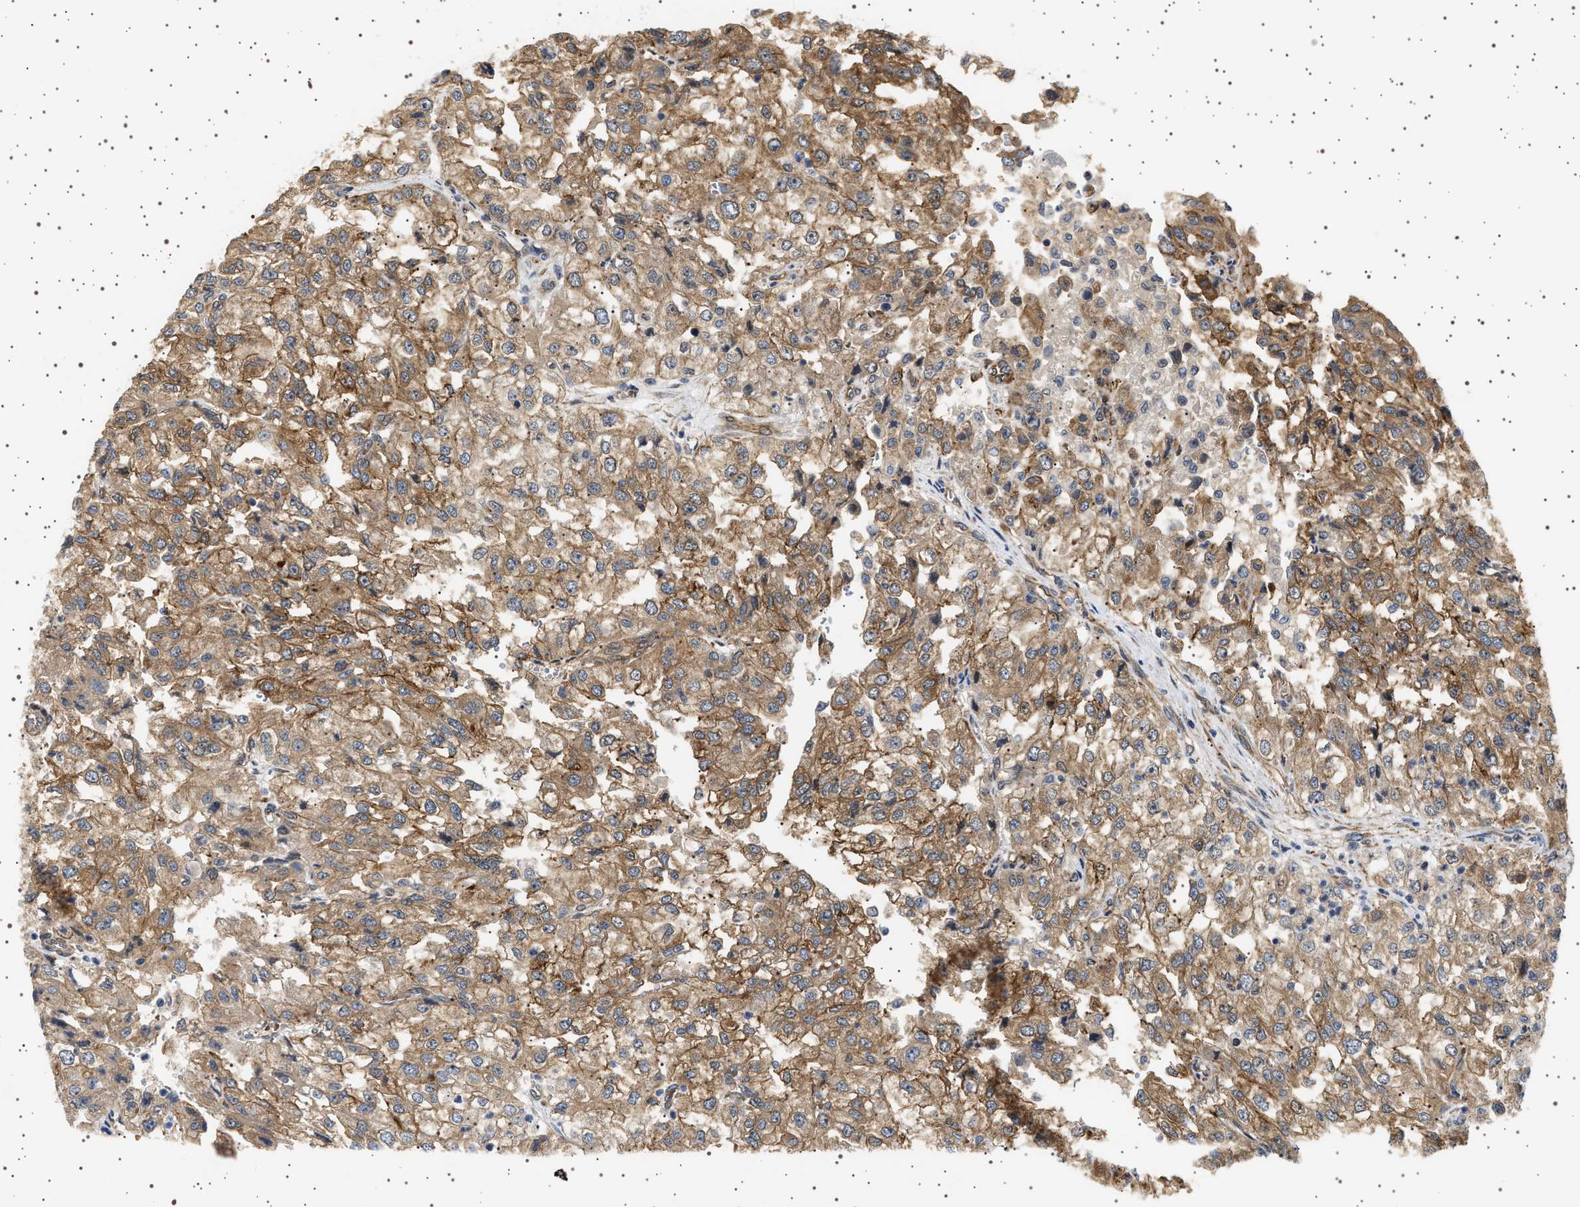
{"staining": {"intensity": "moderate", "quantity": ">75%", "location": "cytoplasmic/membranous"}, "tissue": "renal cancer", "cell_type": "Tumor cells", "image_type": "cancer", "snomed": [{"axis": "morphology", "description": "Adenocarcinoma, NOS"}, {"axis": "topography", "description": "Kidney"}], "caption": "A histopathology image showing moderate cytoplasmic/membranous positivity in approximately >75% of tumor cells in renal cancer (adenocarcinoma), as visualized by brown immunohistochemical staining.", "gene": "BAG3", "patient": {"sex": "female", "age": 54}}